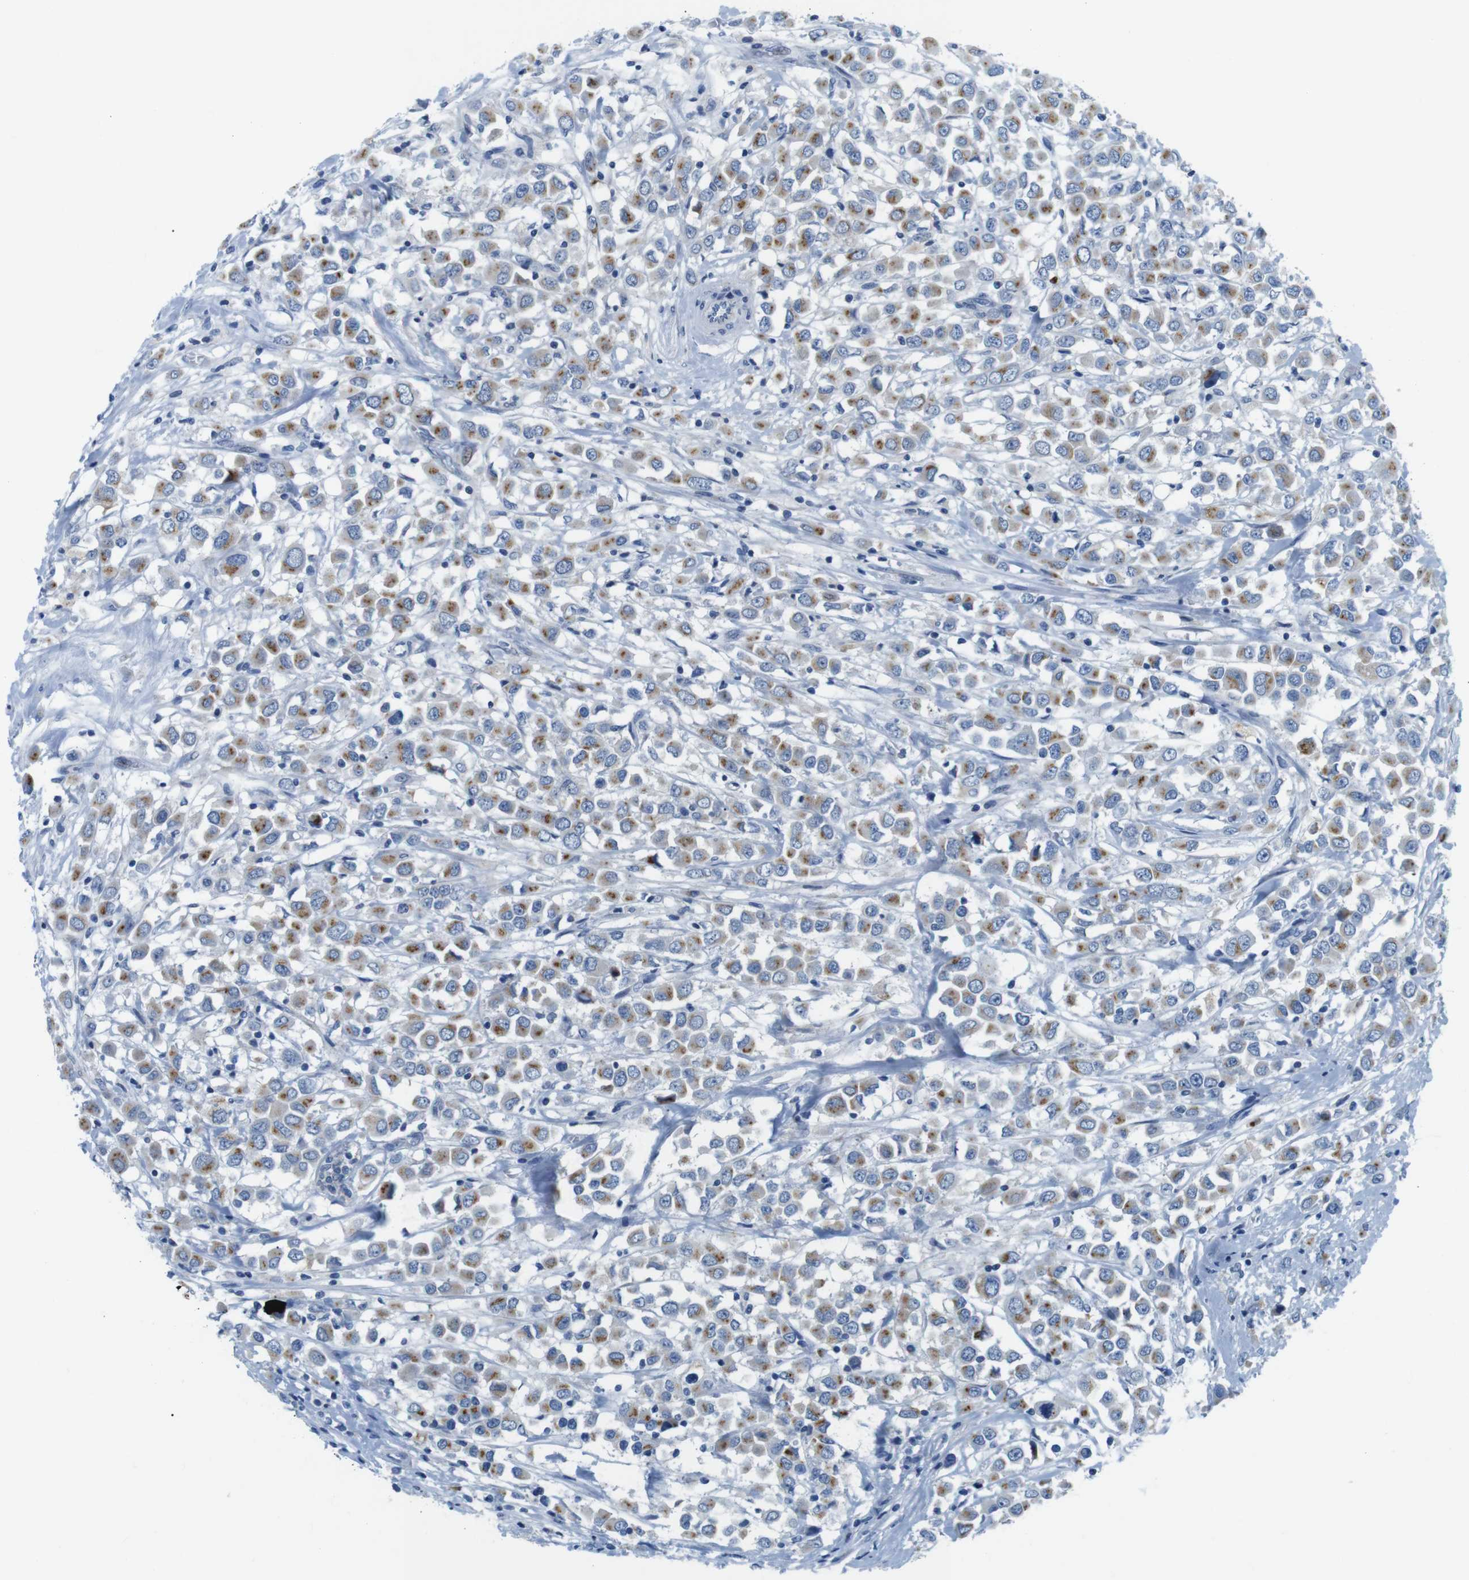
{"staining": {"intensity": "moderate", "quantity": ">75%", "location": "cytoplasmic/membranous"}, "tissue": "breast cancer", "cell_type": "Tumor cells", "image_type": "cancer", "snomed": [{"axis": "morphology", "description": "Duct carcinoma"}, {"axis": "topography", "description": "Breast"}], "caption": "An image of human breast infiltrating ductal carcinoma stained for a protein reveals moderate cytoplasmic/membranous brown staining in tumor cells.", "gene": "GOLGA2", "patient": {"sex": "female", "age": 61}}